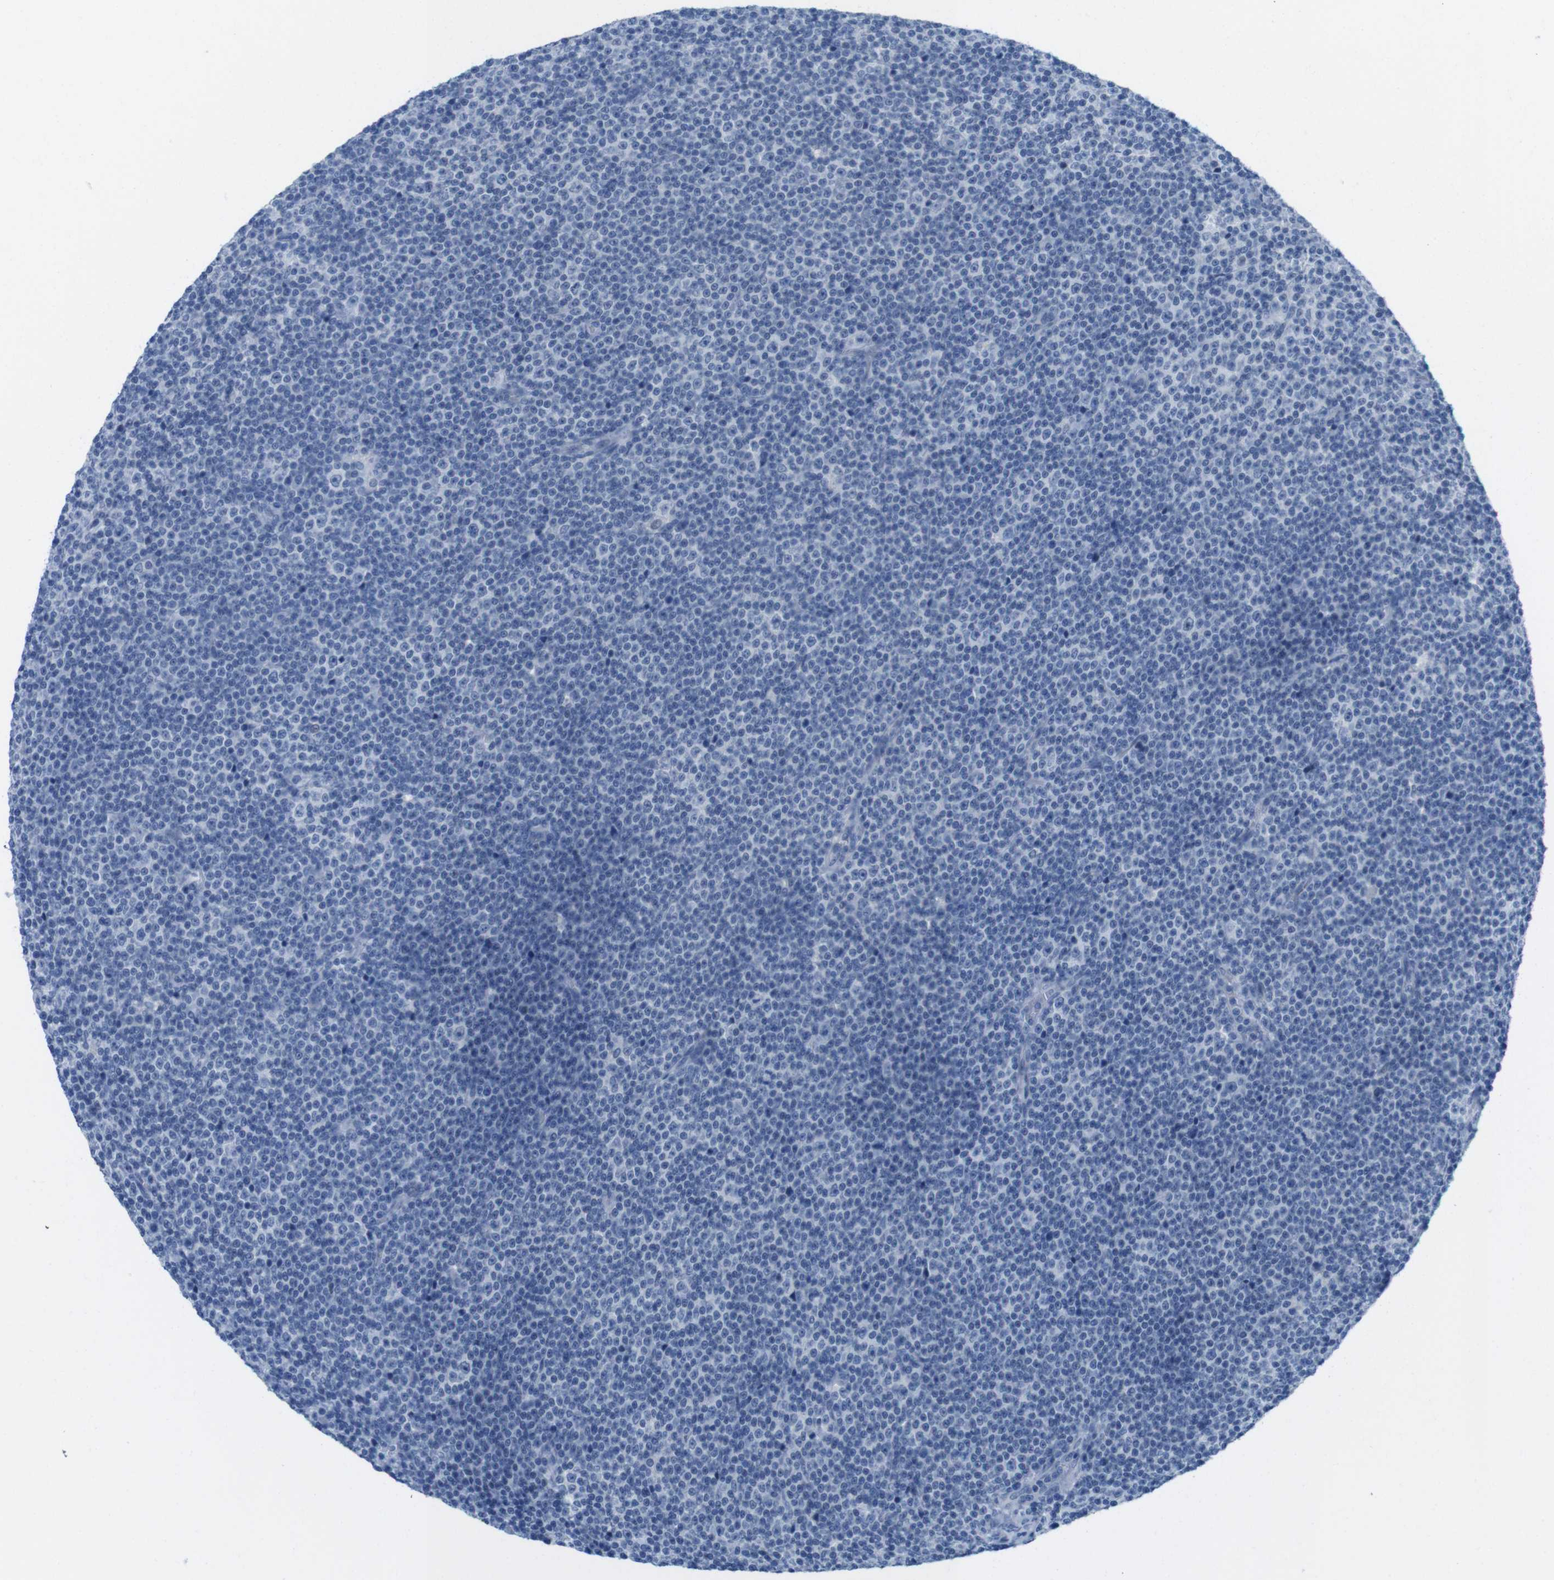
{"staining": {"intensity": "negative", "quantity": "none", "location": "none"}, "tissue": "lymphoma", "cell_type": "Tumor cells", "image_type": "cancer", "snomed": [{"axis": "morphology", "description": "Malignant lymphoma, non-Hodgkin's type, Low grade"}, {"axis": "topography", "description": "Lymph node"}], "caption": "Tumor cells show no significant positivity in malignant lymphoma, non-Hodgkin's type (low-grade).", "gene": "OPN1SW", "patient": {"sex": "female", "age": 67}}